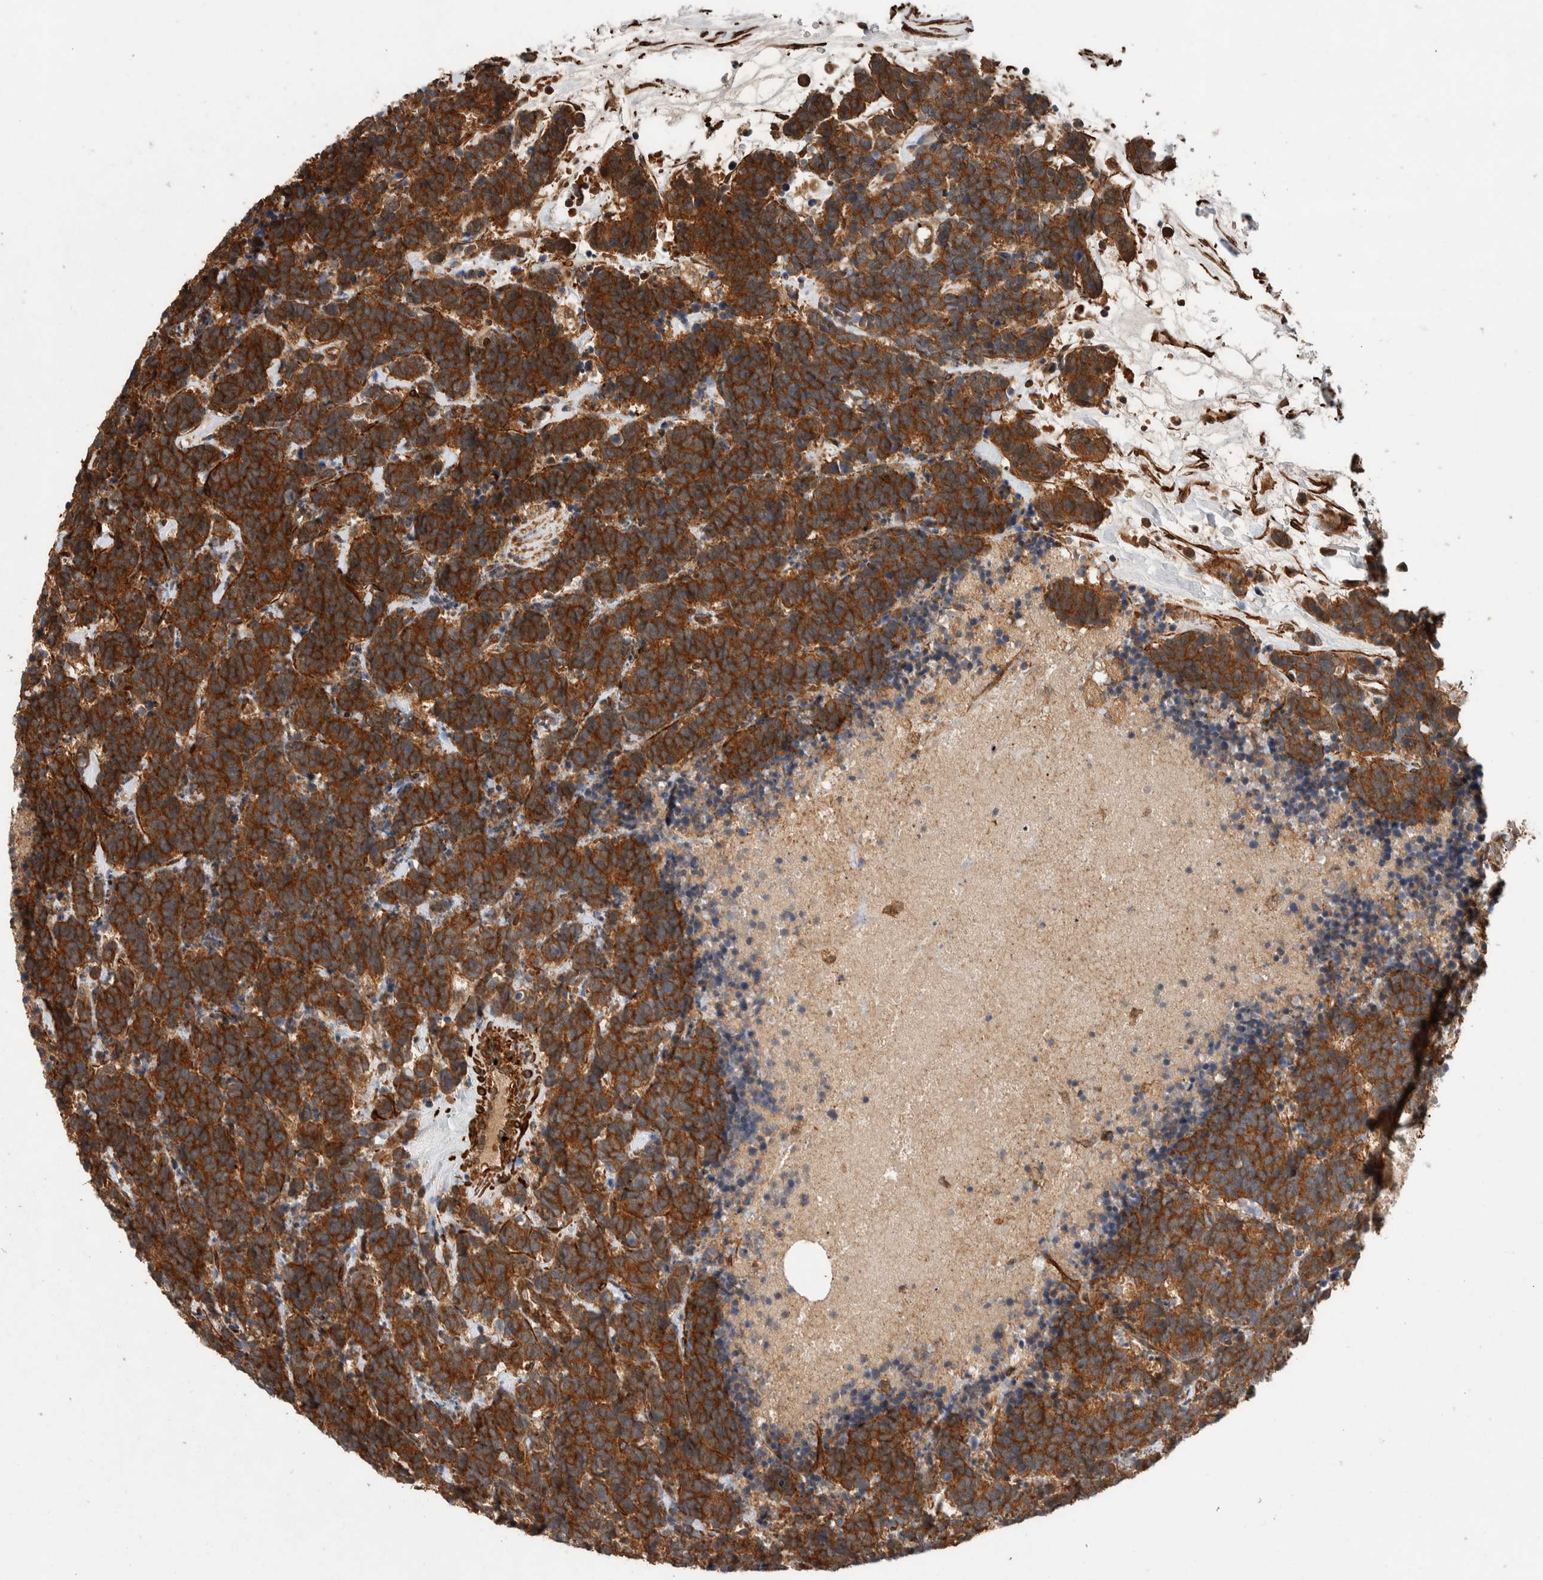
{"staining": {"intensity": "strong", "quantity": ">75%", "location": "cytoplasmic/membranous"}, "tissue": "carcinoid", "cell_type": "Tumor cells", "image_type": "cancer", "snomed": [{"axis": "morphology", "description": "Carcinoma, NOS"}, {"axis": "morphology", "description": "Carcinoid, malignant, NOS"}, {"axis": "topography", "description": "Urinary bladder"}], "caption": "Protein expression analysis of carcinoma exhibits strong cytoplasmic/membranous staining in approximately >75% of tumor cells. (DAB (3,3'-diaminobenzidine) IHC with brightfield microscopy, high magnification).", "gene": "SYNRG", "patient": {"sex": "male", "age": 57}}